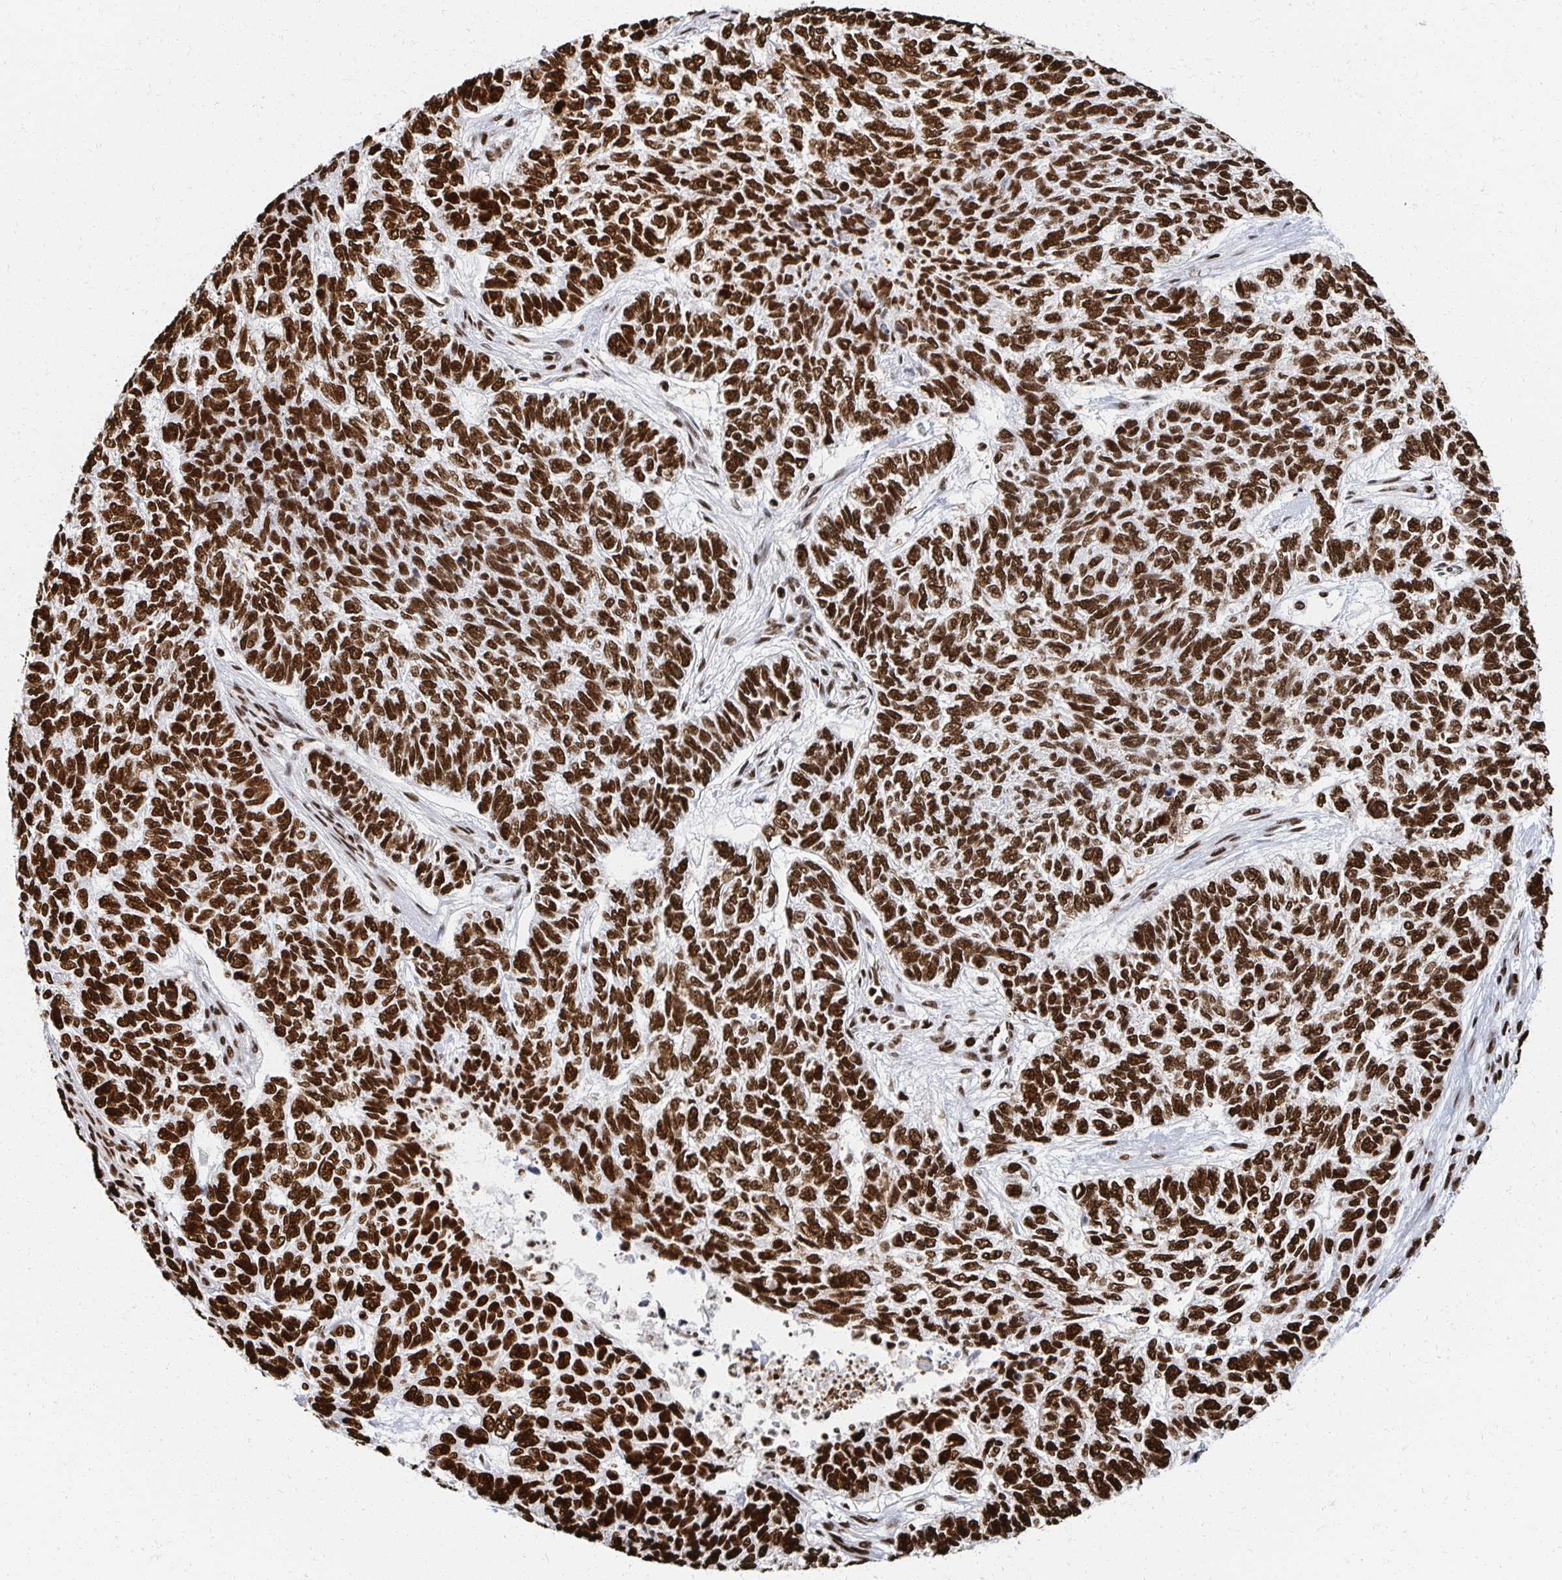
{"staining": {"intensity": "strong", "quantity": ">75%", "location": "nuclear"}, "tissue": "skin cancer", "cell_type": "Tumor cells", "image_type": "cancer", "snomed": [{"axis": "morphology", "description": "Basal cell carcinoma"}, {"axis": "topography", "description": "Skin"}], "caption": "High-power microscopy captured an immunohistochemistry (IHC) micrograph of basal cell carcinoma (skin), revealing strong nuclear staining in about >75% of tumor cells.", "gene": "RBBP7", "patient": {"sex": "female", "age": 65}}